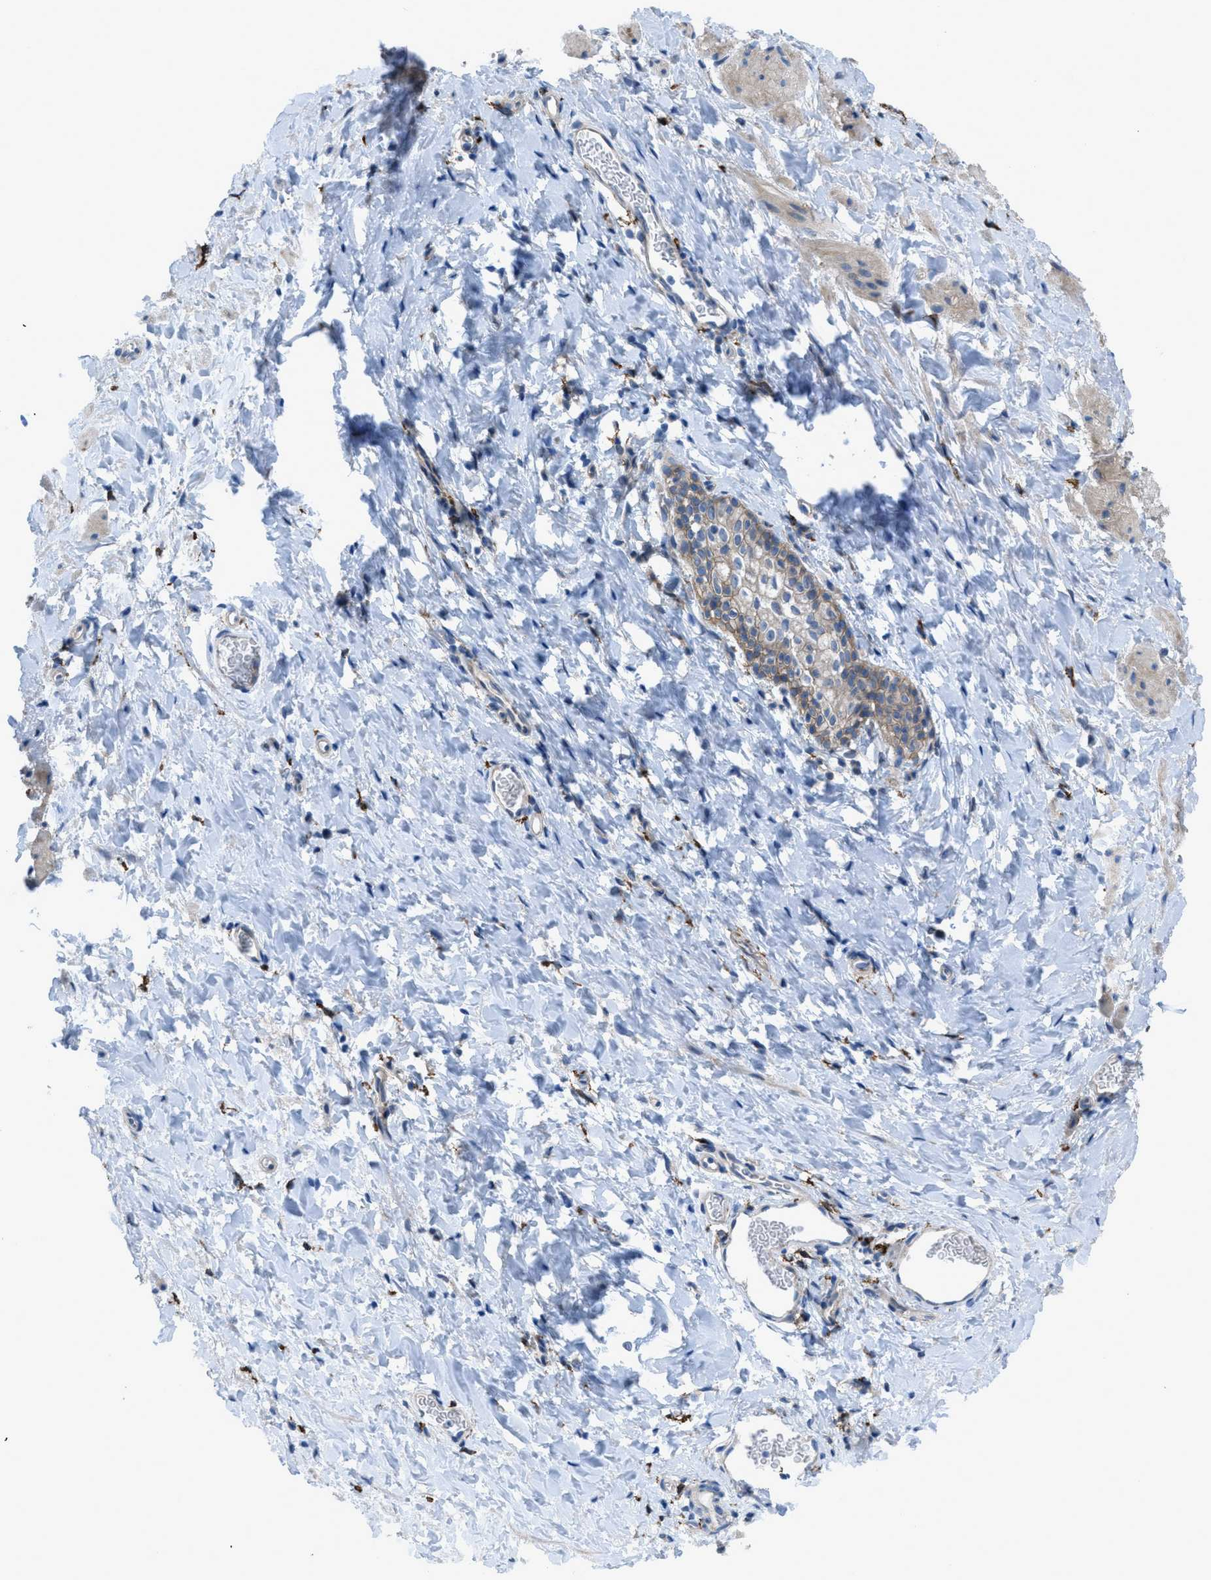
{"staining": {"intensity": "weak", "quantity": ">75%", "location": "cytoplasmic/membranous"}, "tissue": "smooth muscle", "cell_type": "Smooth muscle cells", "image_type": "normal", "snomed": [{"axis": "morphology", "description": "Normal tissue, NOS"}, {"axis": "topography", "description": "Smooth muscle"}], "caption": "Weak cytoplasmic/membranous staining for a protein is appreciated in approximately >75% of smooth muscle cells of benign smooth muscle using immunohistochemistry.", "gene": "EGFR", "patient": {"sex": "male", "age": 16}}